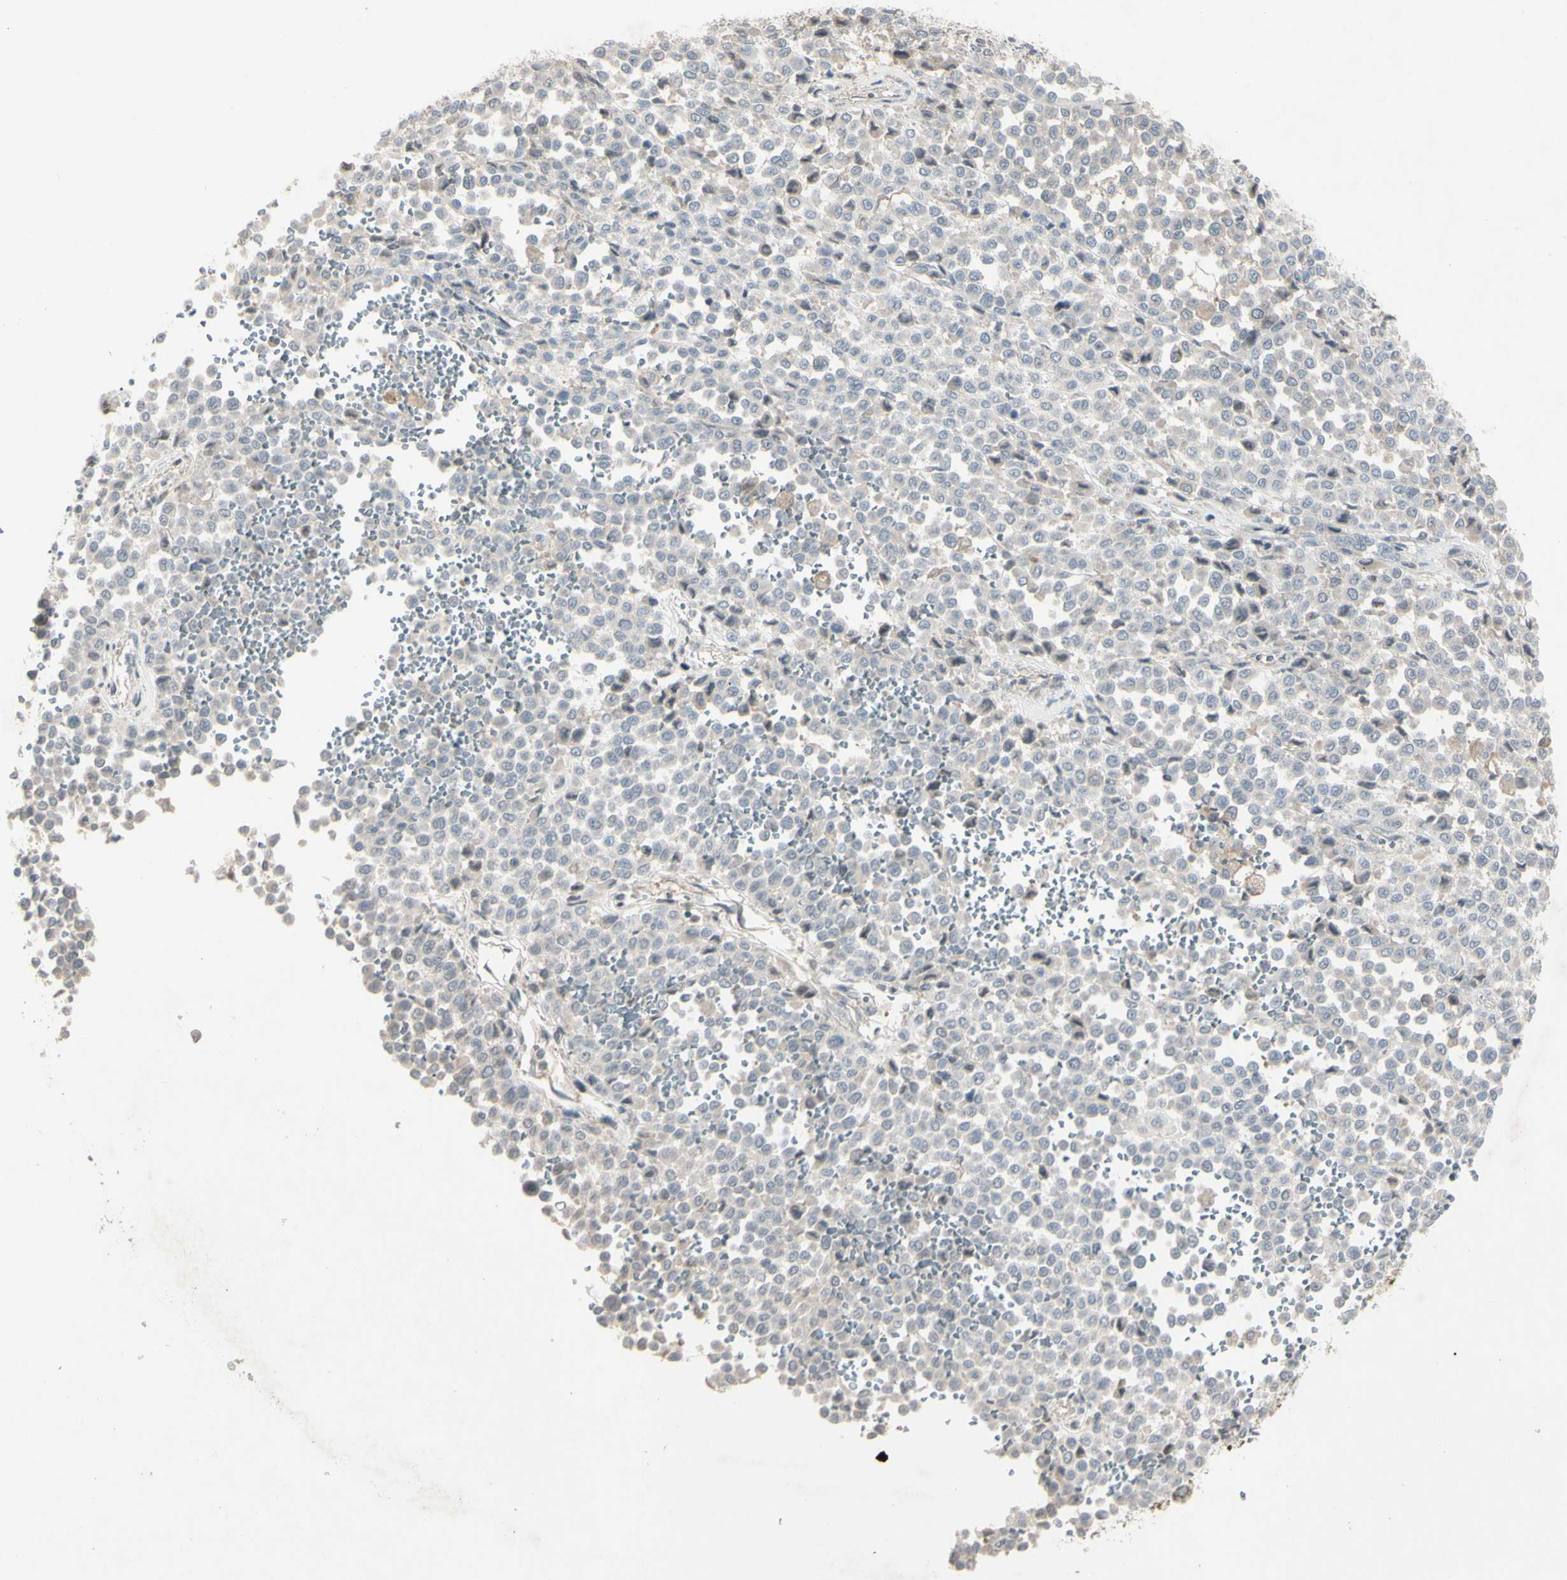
{"staining": {"intensity": "weak", "quantity": "25%-75%", "location": "cytoplasmic/membranous"}, "tissue": "melanoma", "cell_type": "Tumor cells", "image_type": "cancer", "snomed": [{"axis": "morphology", "description": "Malignant melanoma, Metastatic site"}, {"axis": "topography", "description": "Pancreas"}], "caption": "IHC staining of melanoma, which shows low levels of weak cytoplasmic/membranous positivity in approximately 25%-75% of tumor cells indicating weak cytoplasmic/membranous protein positivity. The staining was performed using DAB (3,3'-diaminobenzidine) (brown) for protein detection and nuclei were counterstained in hematoxylin (blue).", "gene": "PIAS4", "patient": {"sex": "female", "age": 30}}